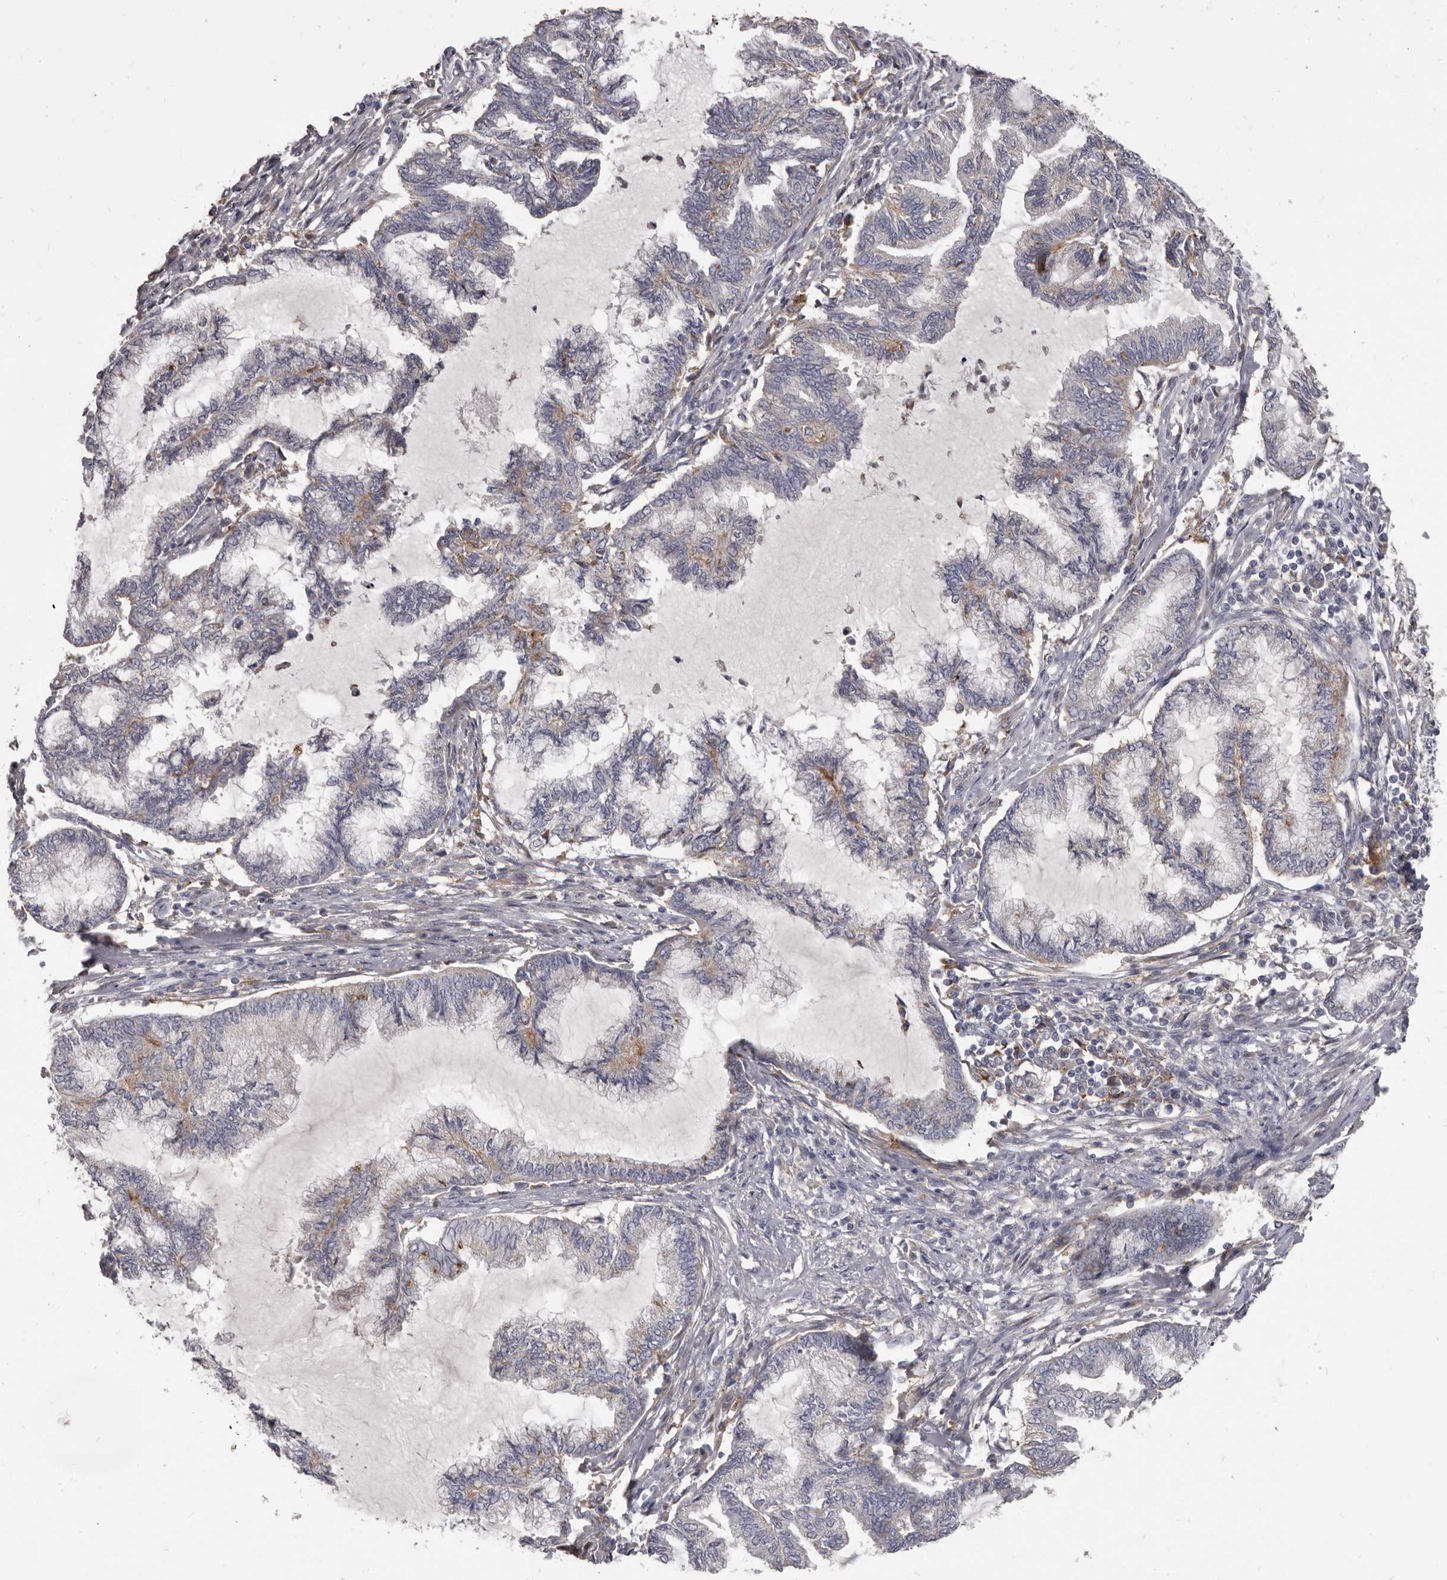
{"staining": {"intensity": "weak", "quantity": "<25%", "location": "cytoplasmic/membranous"}, "tissue": "endometrial cancer", "cell_type": "Tumor cells", "image_type": "cancer", "snomed": [{"axis": "morphology", "description": "Adenocarcinoma, NOS"}, {"axis": "topography", "description": "Endometrium"}], "caption": "Immunohistochemistry of human endometrial adenocarcinoma demonstrates no staining in tumor cells.", "gene": "PI4K2A", "patient": {"sex": "female", "age": 86}}